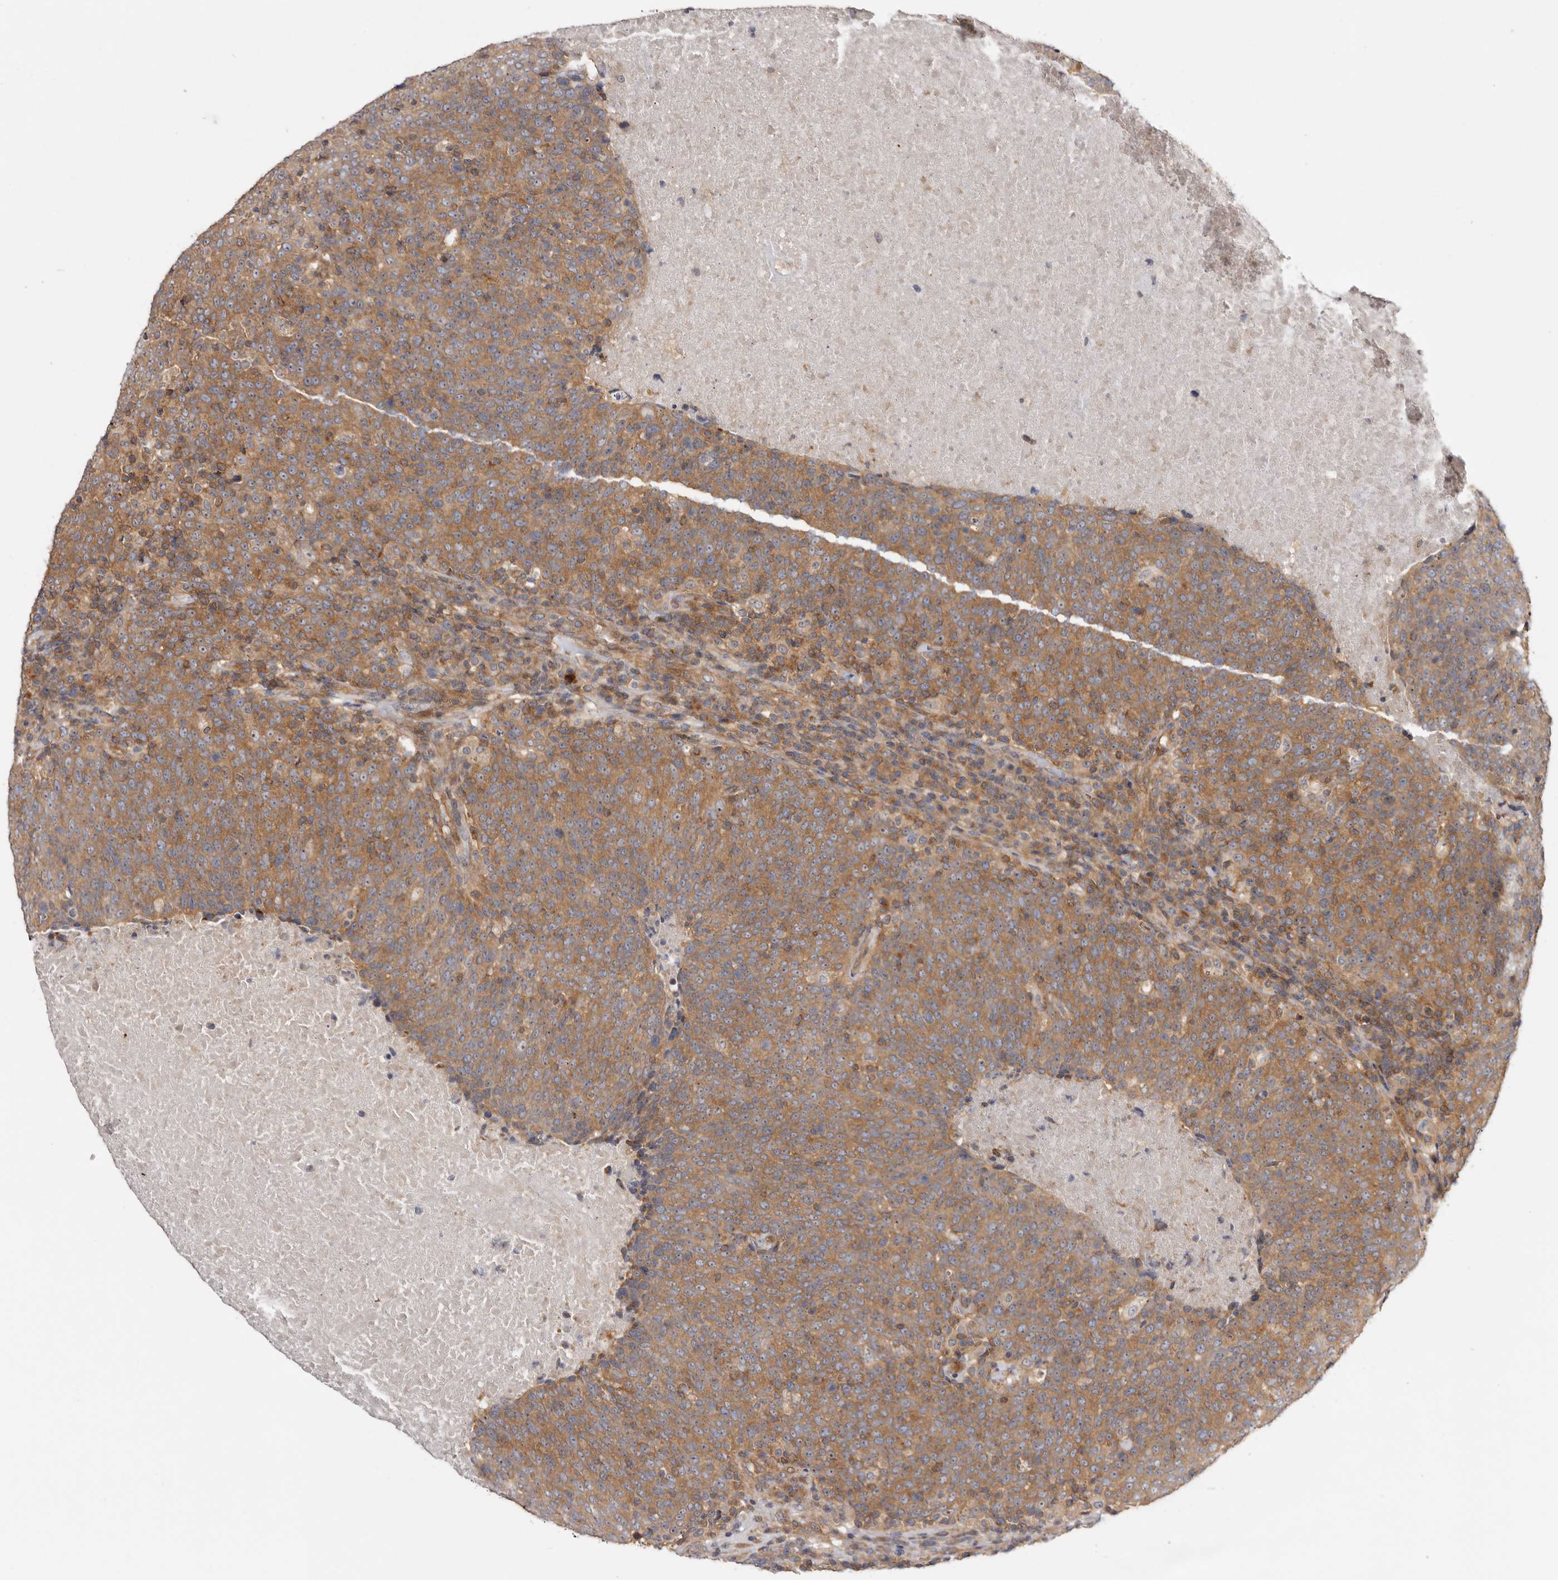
{"staining": {"intensity": "moderate", "quantity": ">75%", "location": "cytoplasmic/membranous,nuclear"}, "tissue": "head and neck cancer", "cell_type": "Tumor cells", "image_type": "cancer", "snomed": [{"axis": "morphology", "description": "Squamous cell carcinoma, NOS"}, {"axis": "morphology", "description": "Squamous cell carcinoma, metastatic, NOS"}, {"axis": "topography", "description": "Lymph node"}, {"axis": "topography", "description": "Head-Neck"}], "caption": "Immunohistochemistry (IHC) of metastatic squamous cell carcinoma (head and neck) shows medium levels of moderate cytoplasmic/membranous and nuclear expression in about >75% of tumor cells.", "gene": "PANK4", "patient": {"sex": "male", "age": 62}}